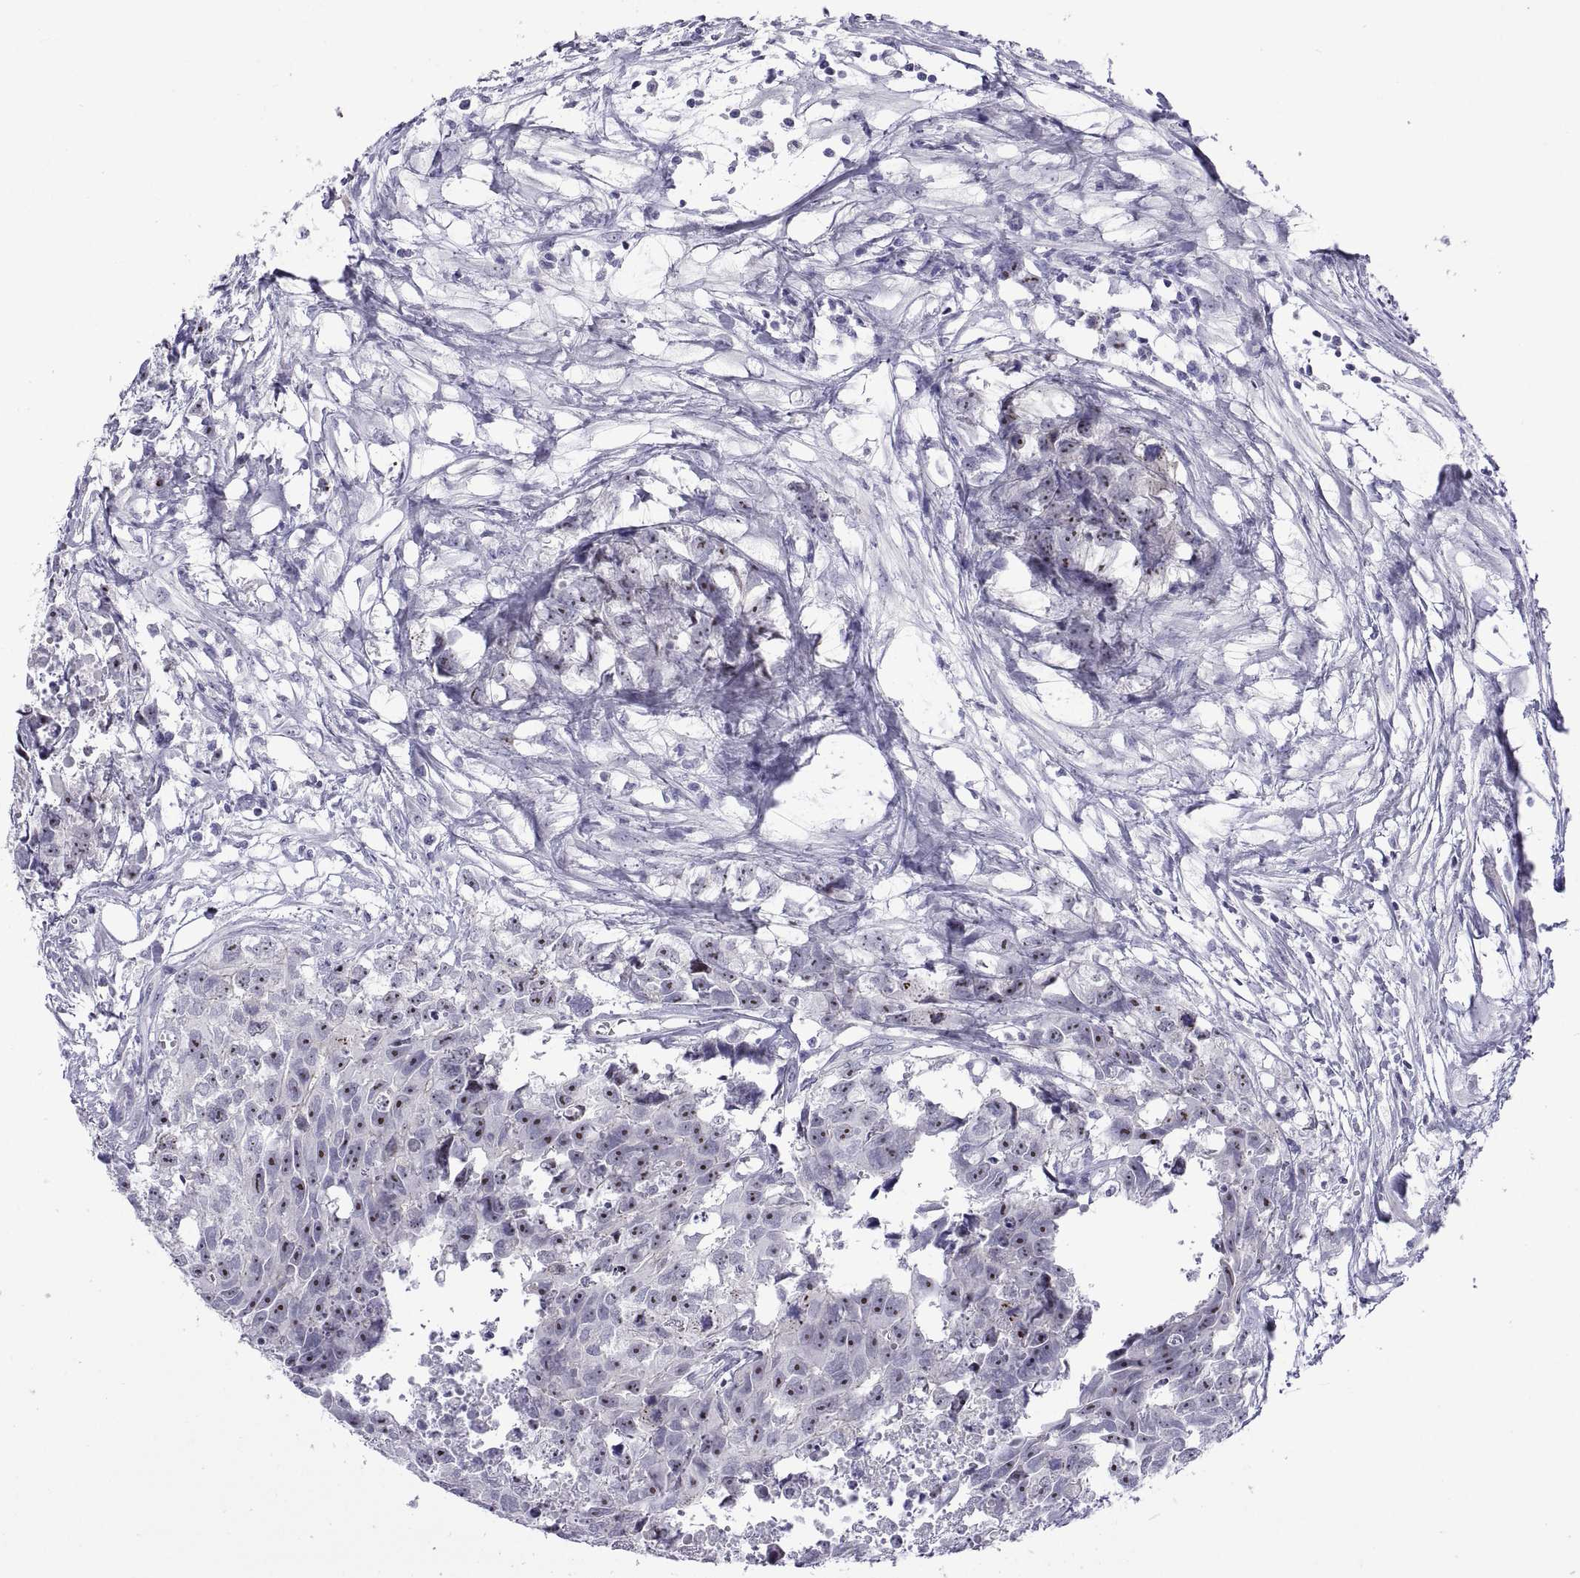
{"staining": {"intensity": "moderate", "quantity": "25%-75%", "location": "nuclear"}, "tissue": "testis cancer", "cell_type": "Tumor cells", "image_type": "cancer", "snomed": [{"axis": "morphology", "description": "Carcinoma, Embryonal, NOS"}, {"axis": "morphology", "description": "Teratoma, malignant, NOS"}, {"axis": "topography", "description": "Testis"}], "caption": "Protein analysis of teratoma (malignant) (testis) tissue reveals moderate nuclear expression in about 25%-75% of tumor cells.", "gene": "VSX2", "patient": {"sex": "male", "age": 44}}